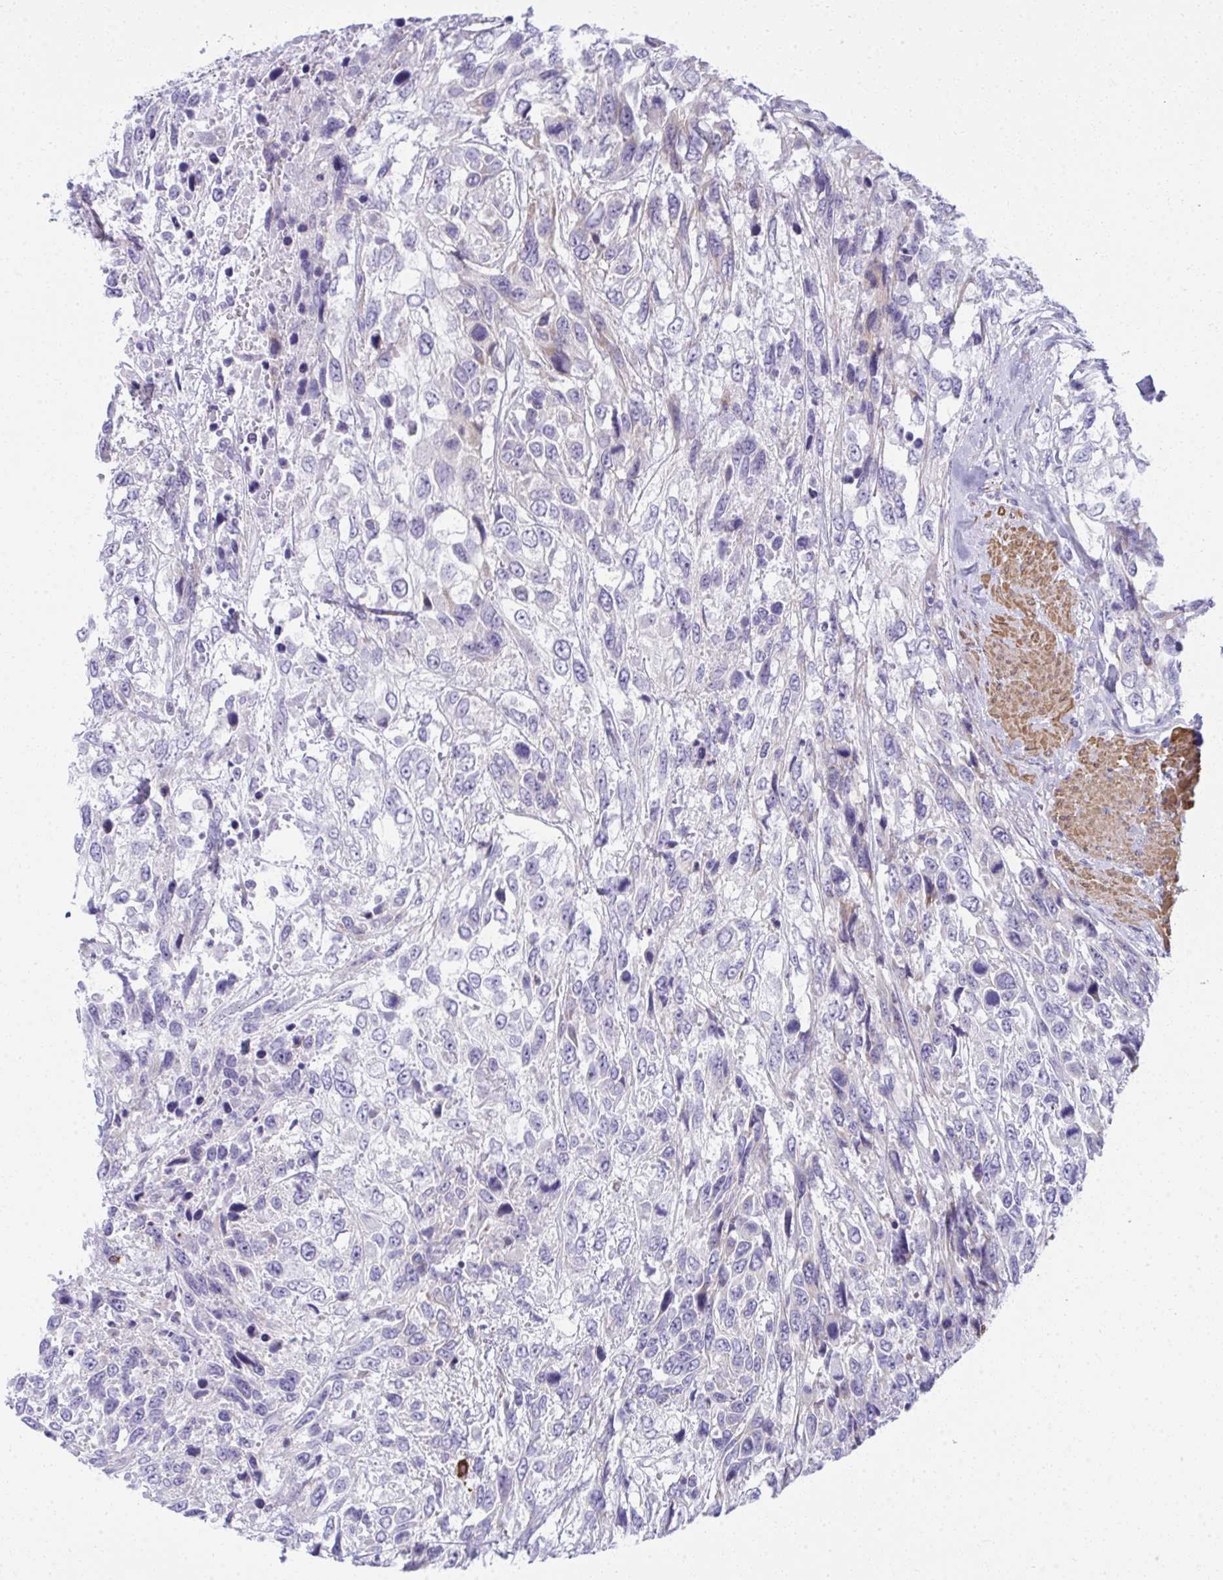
{"staining": {"intensity": "negative", "quantity": "none", "location": "none"}, "tissue": "urothelial cancer", "cell_type": "Tumor cells", "image_type": "cancer", "snomed": [{"axis": "morphology", "description": "Urothelial carcinoma, High grade"}, {"axis": "topography", "description": "Urinary bladder"}], "caption": "Immunohistochemical staining of human urothelial cancer exhibits no significant staining in tumor cells.", "gene": "PUS7L", "patient": {"sex": "female", "age": 70}}